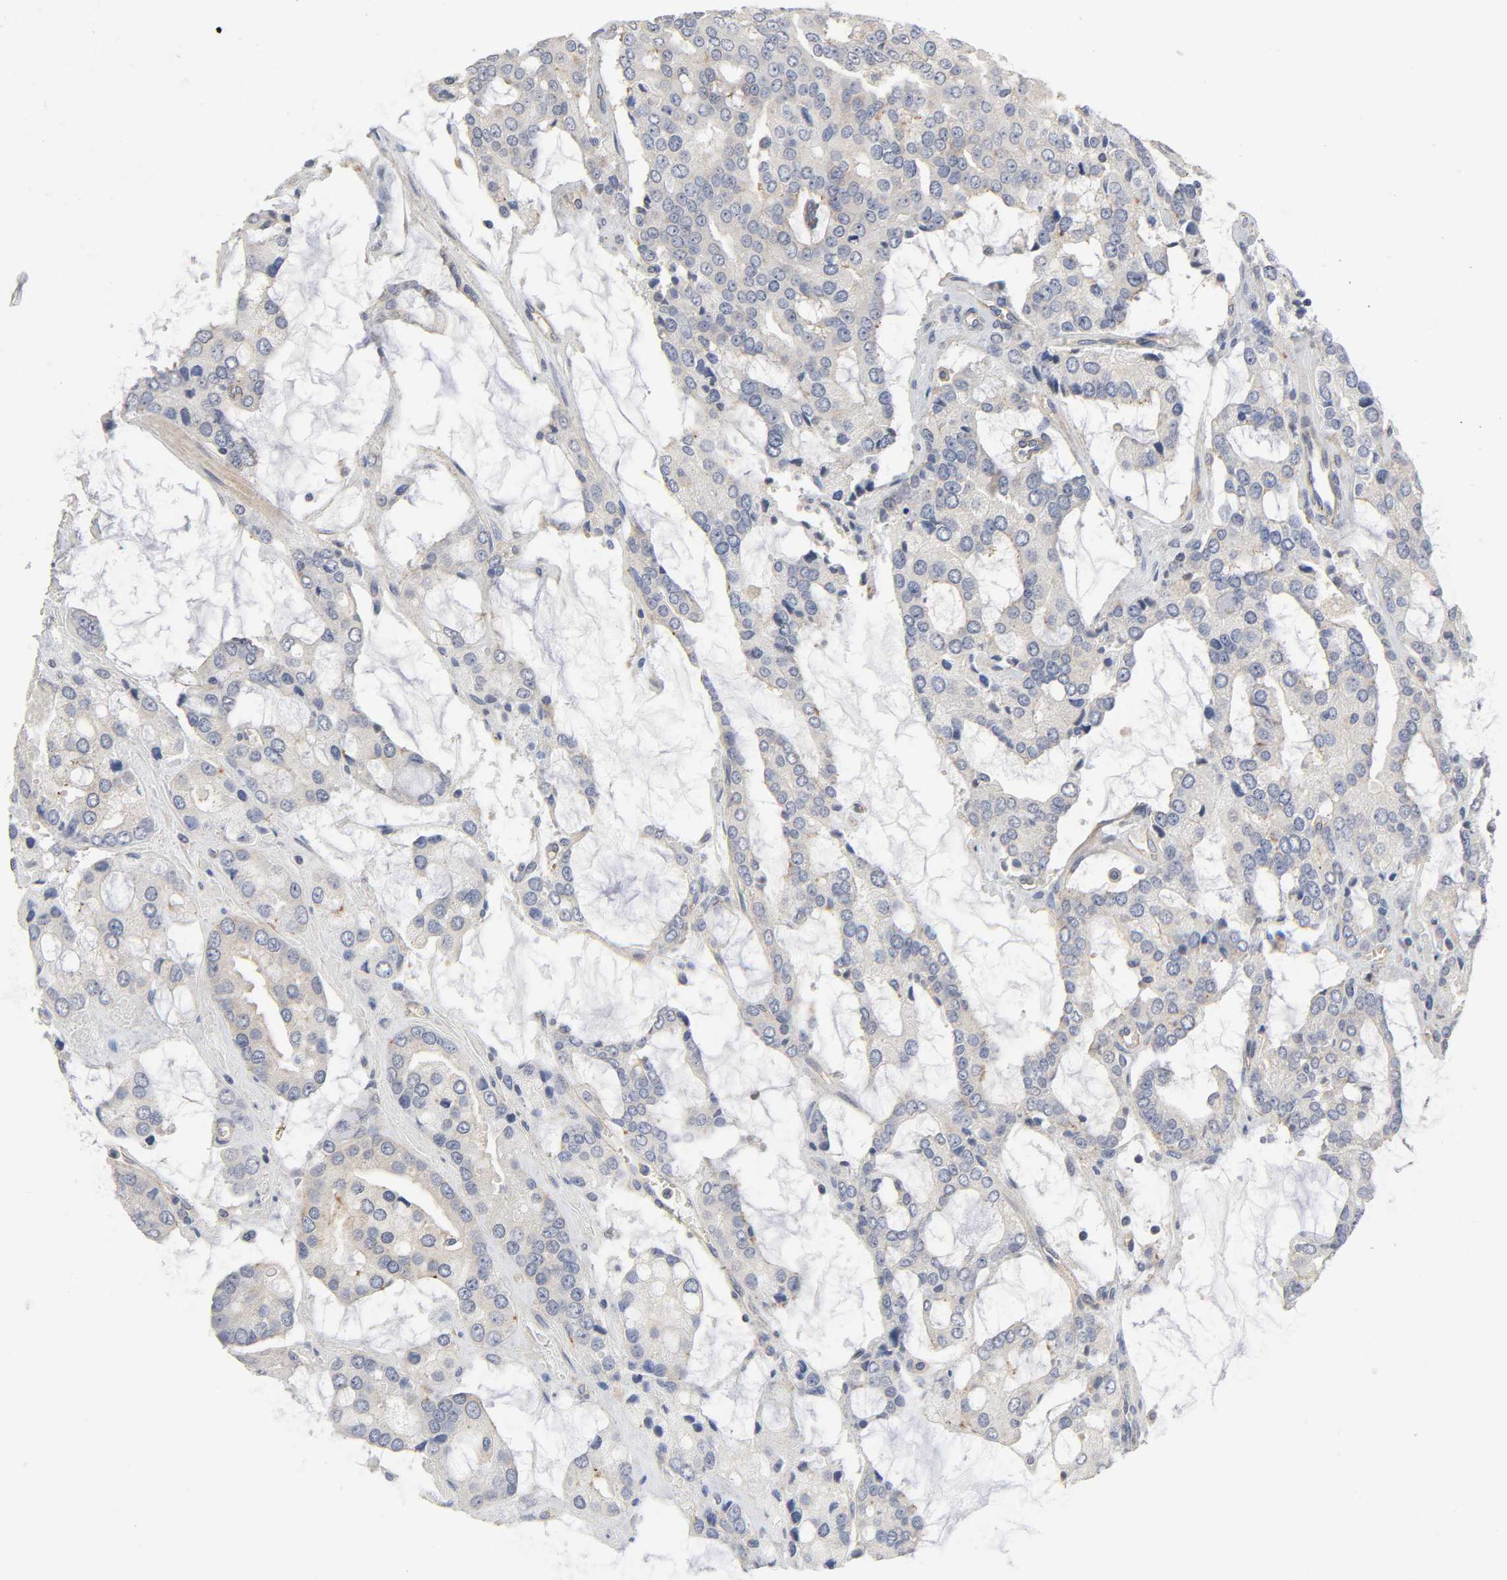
{"staining": {"intensity": "weak", "quantity": "25%-75%", "location": "cytoplasmic/membranous"}, "tissue": "prostate cancer", "cell_type": "Tumor cells", "image_type": "cancer", "snomed": [{"axis": "morphology", "description": "Adenocarcinoma, High grade"}, {"axis": "topography", "description": "Prostate"}], "caption": "Immunohistochemistry (IHC) (DAB (3,3'-diaminobenzidine)) staining of human prostate cancer (high-grade adenocarcinoma) demonstrates weak cytoplasmic/membranous protein staining in approximately 25%-75% of tumor cells.", "gene": "SH3GLB1", "patient": {"sex": "male", "age": 67}}